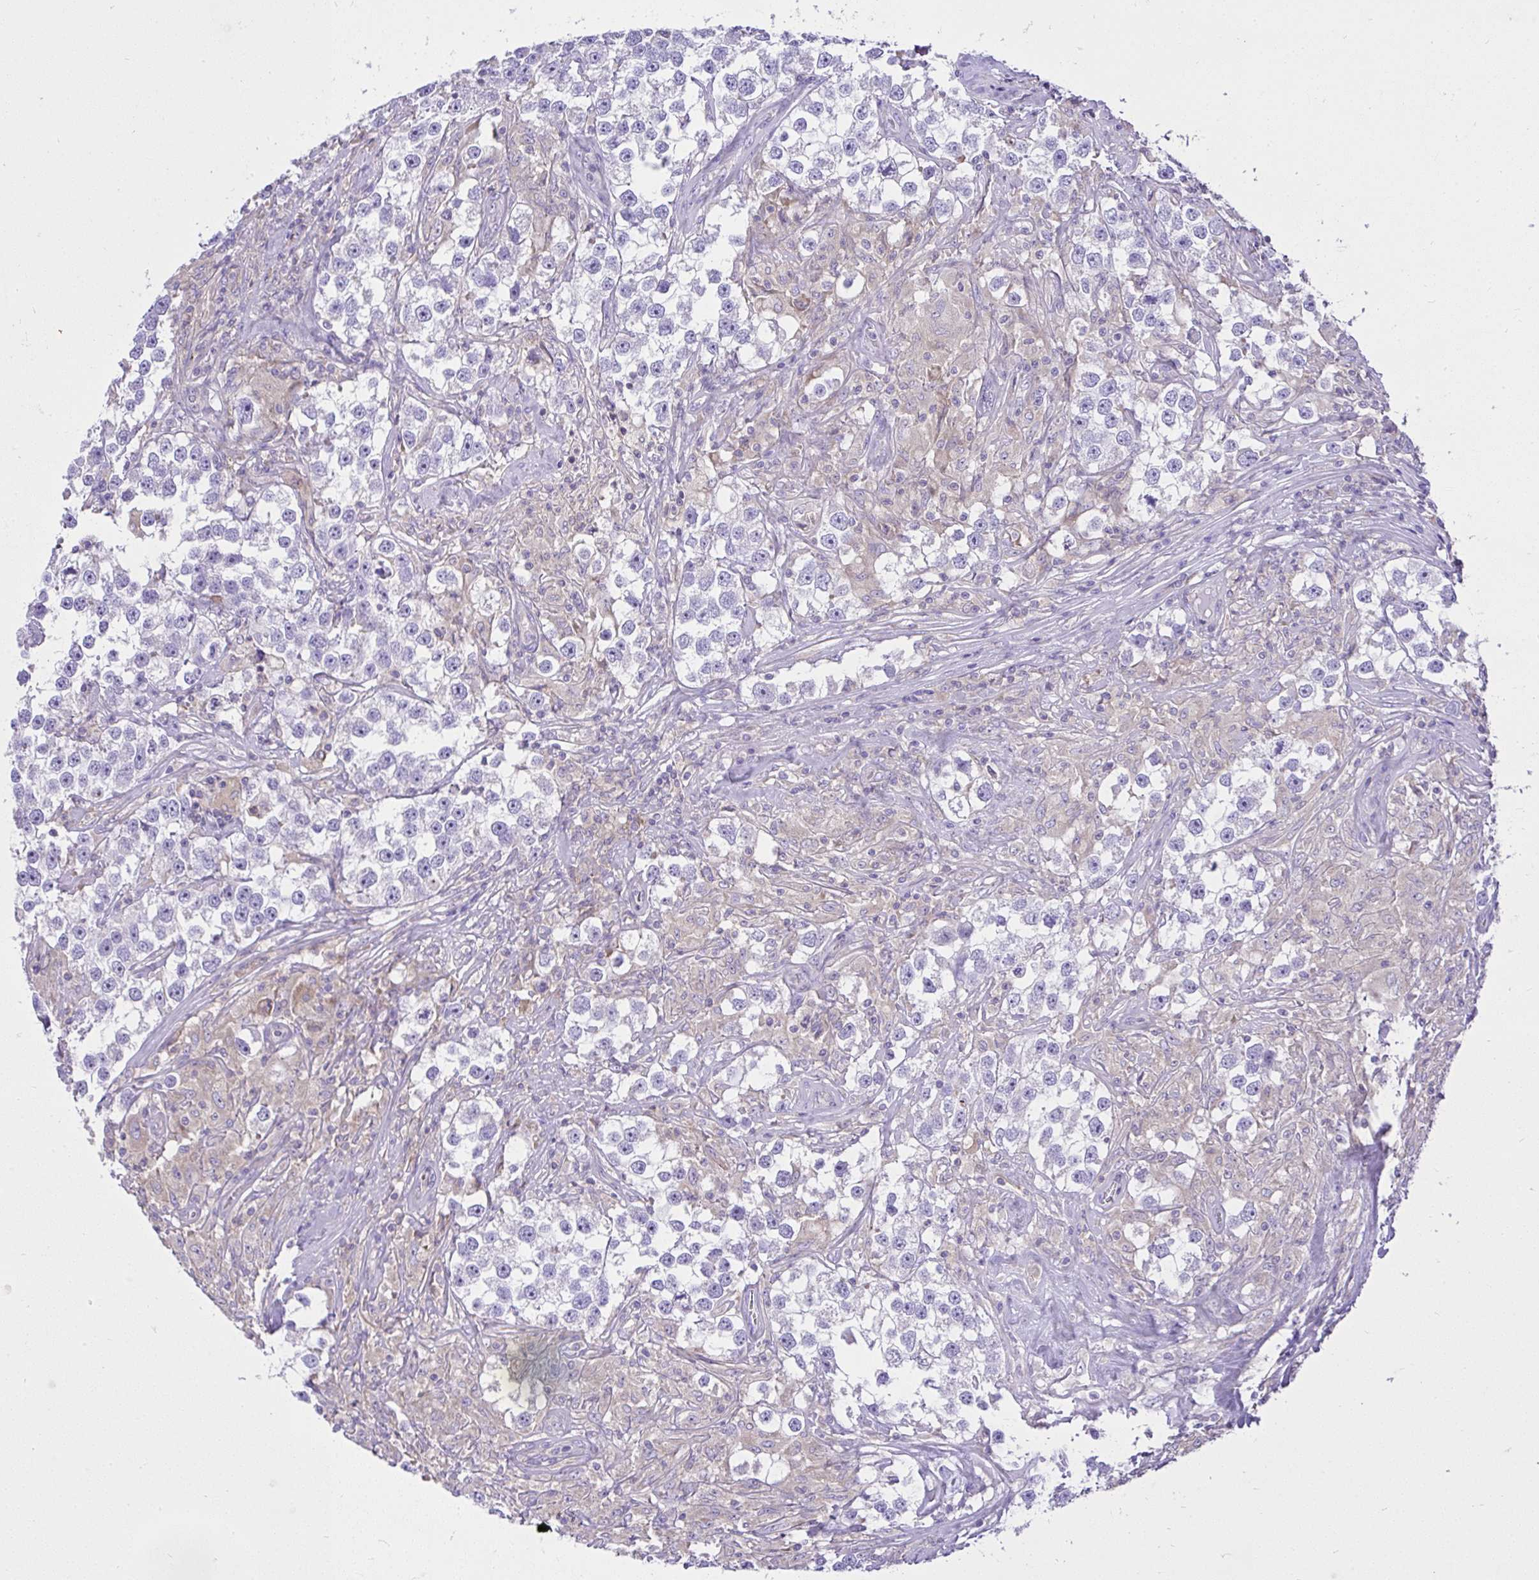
{"staining": {"intensity": "negative", "quantity": "none", "location": "none"}, "tissue": "testis cancer", "cell_type": "Tumor cells", "image_type": "cancer", "snomed": [{"axis": "morphology", "description": "Seminoma, NOS"}, {"axis": "topography", "description": "Testis"}], "caption": "High magnification brightfield microscopy of testis cancer (seminoma) stained with DAB (brown) and counterstained with hematoxylin (blue): tumor cells show no significant expression.", "gene": "CCDC142", "patient": {"sex": "male", "age": 46}}